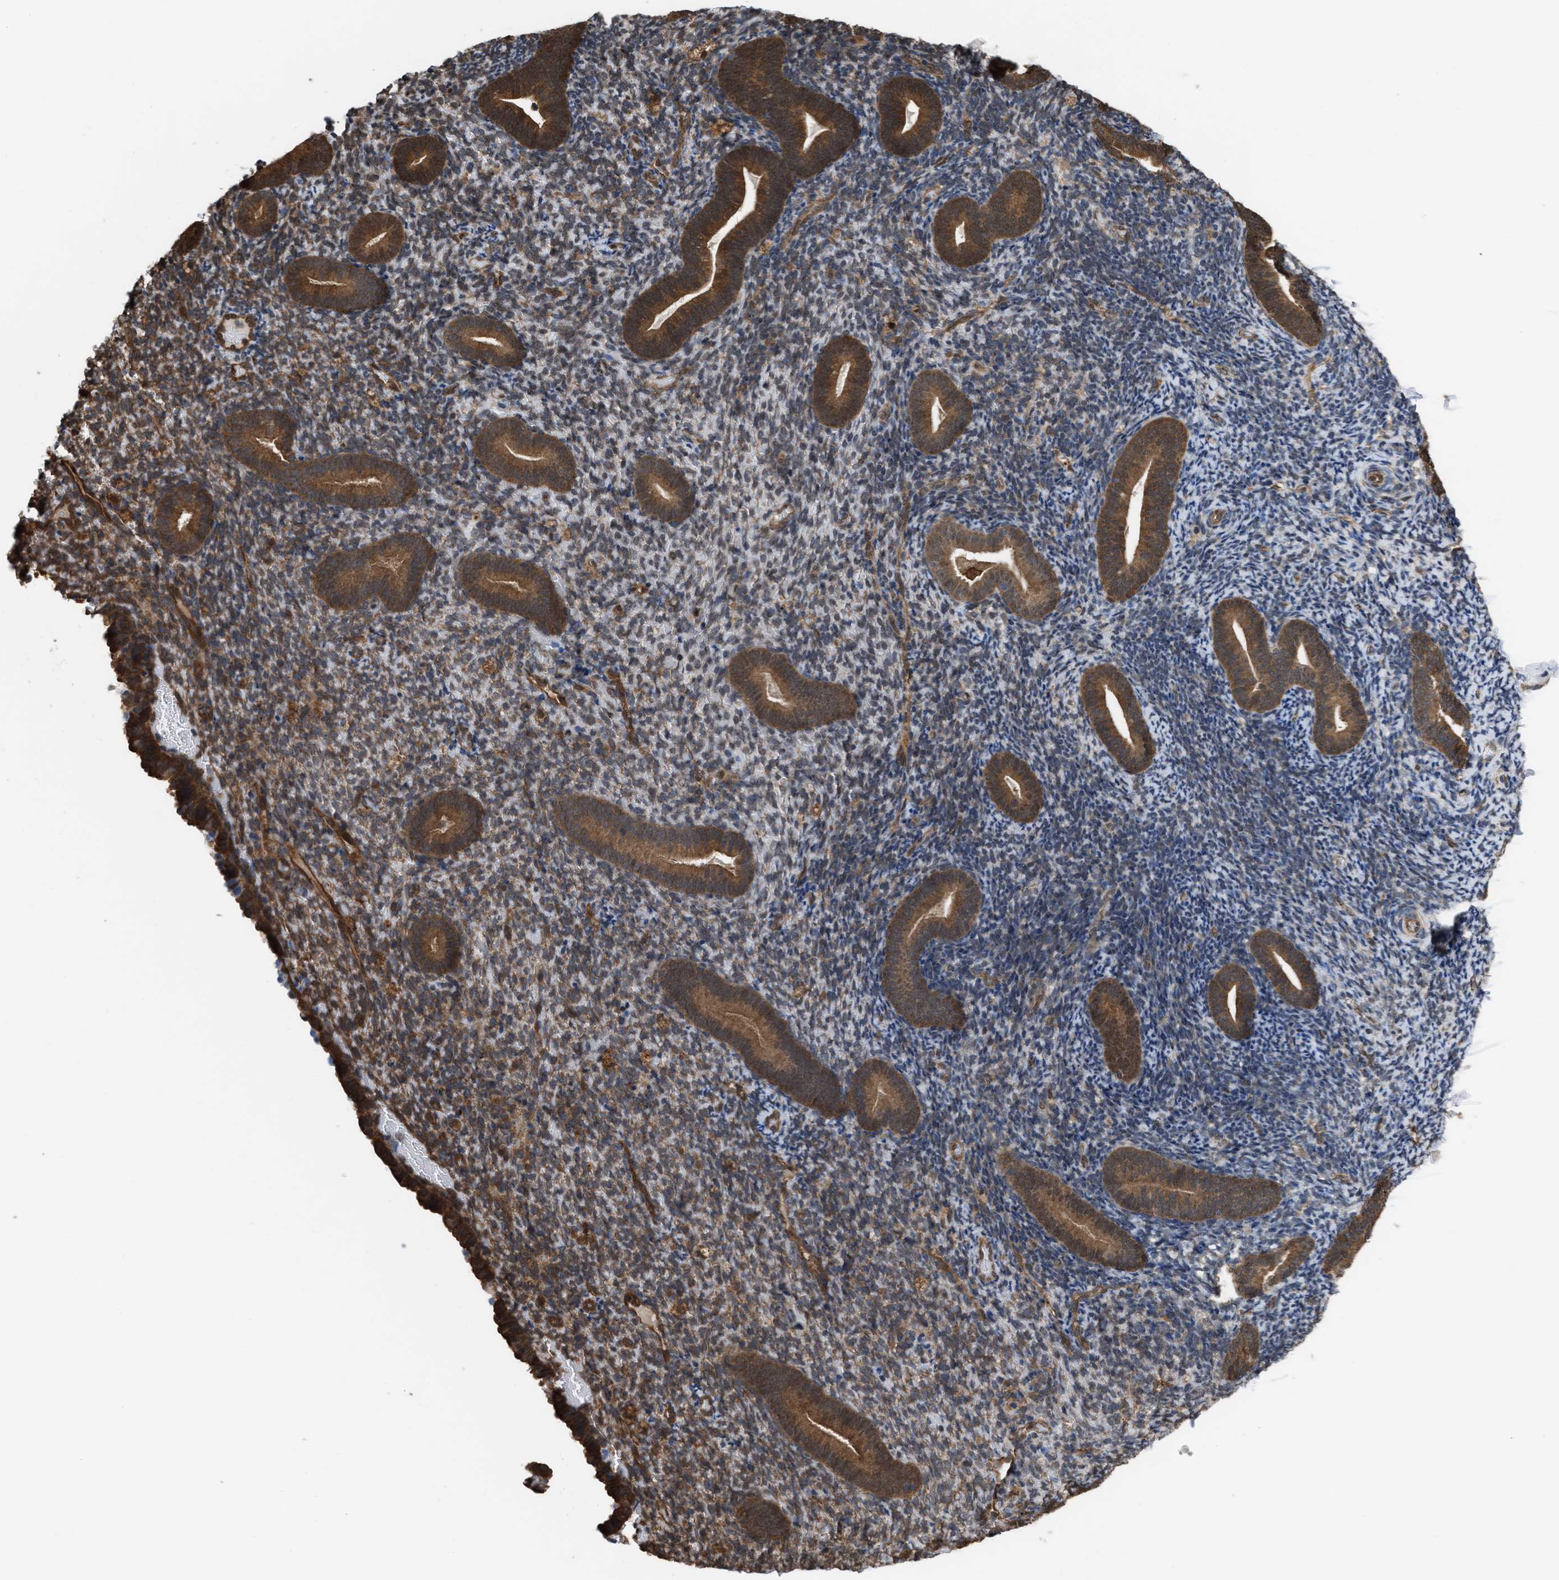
{"staining": {"intensity": "moderate", "quantity": "25%-75%", "location": "cytoplasmic/membranous,nuclear"}, "tissue": "endometrium", "cell_type": "Cells in endometrial stroma", "image_type": "normal", "snomed": [{"axis": "morphology", "description": "Normal tissue, NOS"}, {"axis": "topography", "description": "Endometrium"}], "caption": "Protein staining of unremarkable endometrium shows moderate cytoplasmic/membranous,nuclear expression in about 25%-75% of cells in endometrial stroma.", "gene": "YWHAG", "patient": {"sex": "female", "age": 51}}